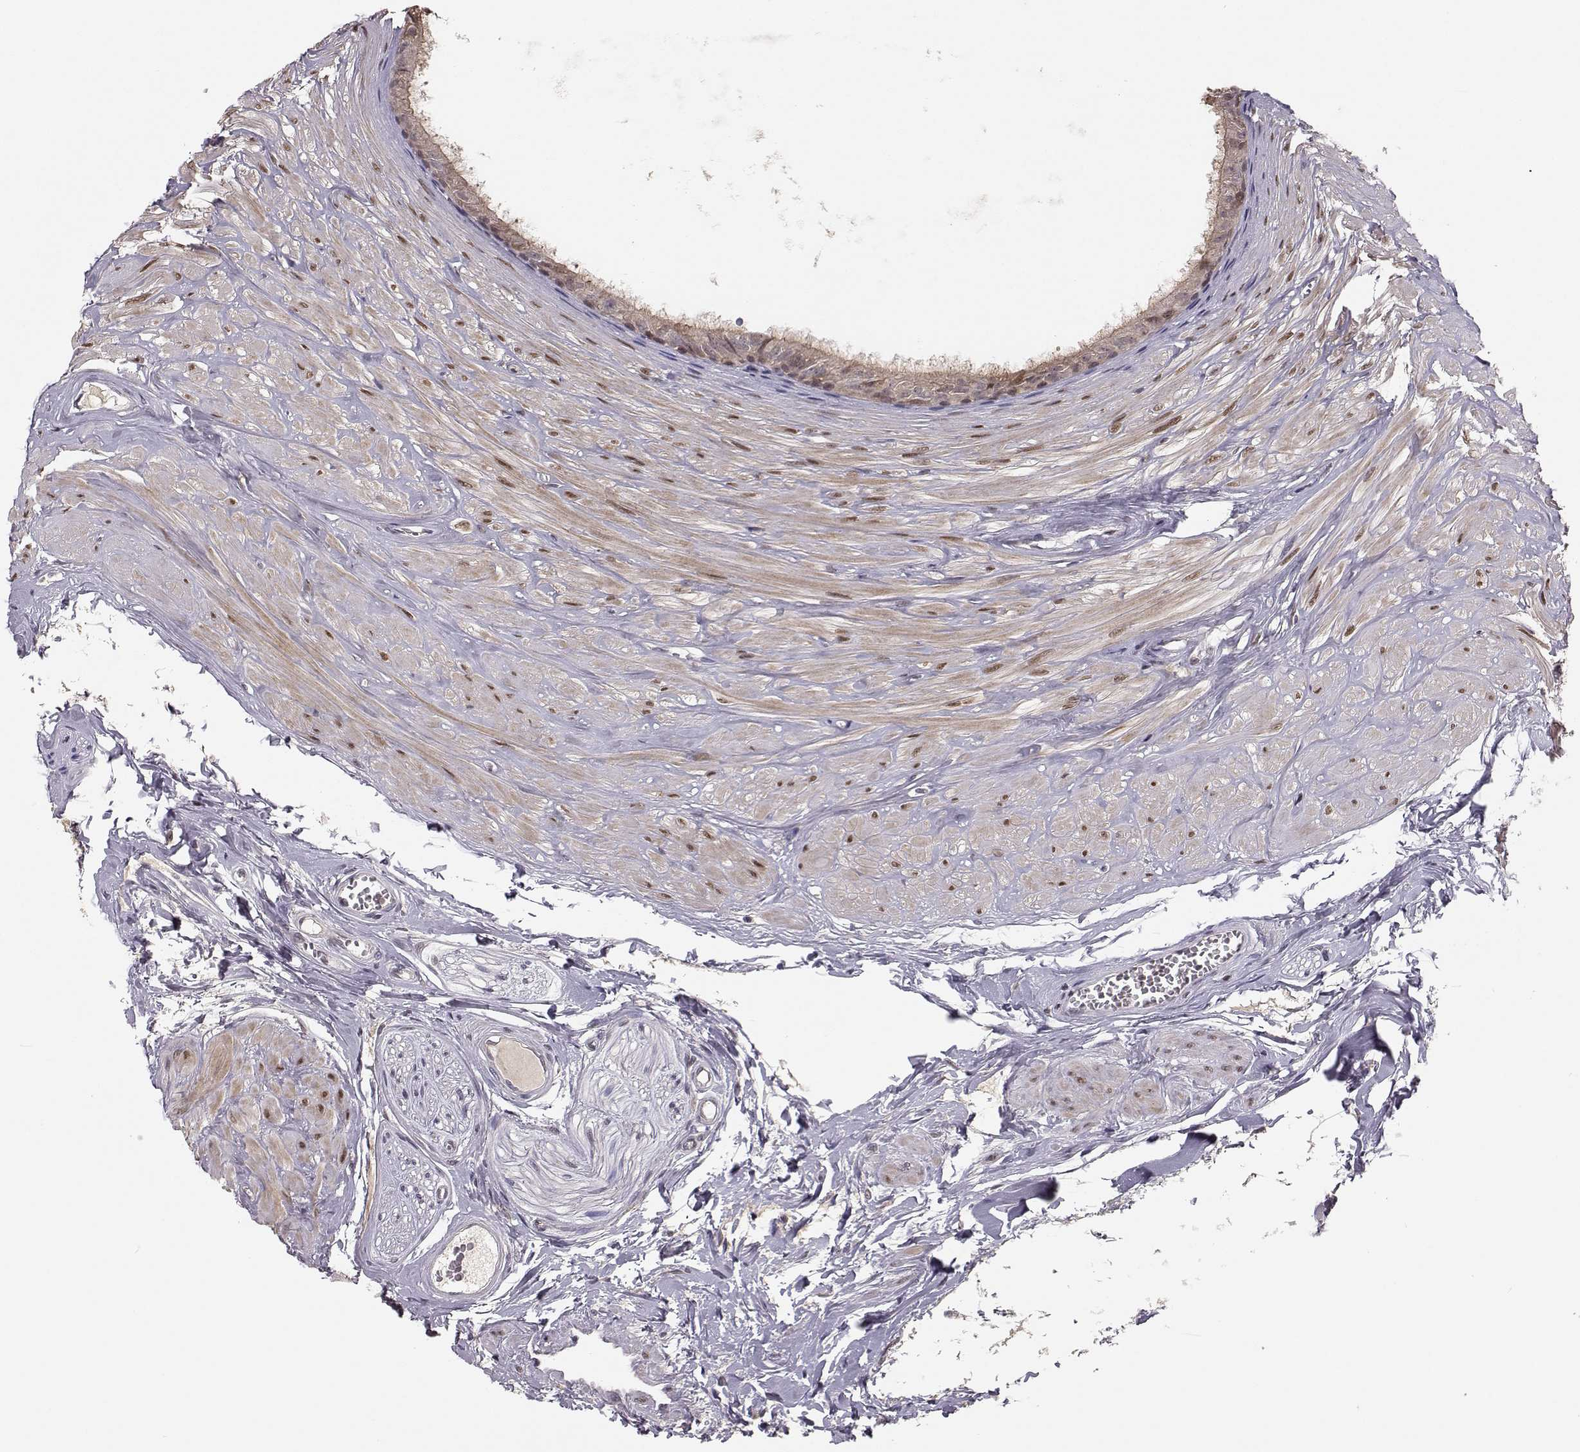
{"staining": {"intensity": "moderate", "quantity": ">75%", "location": "cytoplasmic/membranous"}, "tissue": "epididymis", "cell_type": "Glandular cells", "image_type": "normal", "snomed": [{"axis": "morphology", "description": "Normal tissue, NOS"}, {"axis": "topography", "description": "Epididymis"}], "caption": "Protein expression by immunohistochemistry exhibits moderate cytoplasmic/membranous staining in about >75% of glandular cells in normal epididymis. (Stains: DAB (3,3'-diaminobenzidine) in brown, nuclei in blue, Microscopy: brightfield microscopy at high magnification).", "gene": "PLEKHG3", "patient": {"sex": "male", "age": 37}}